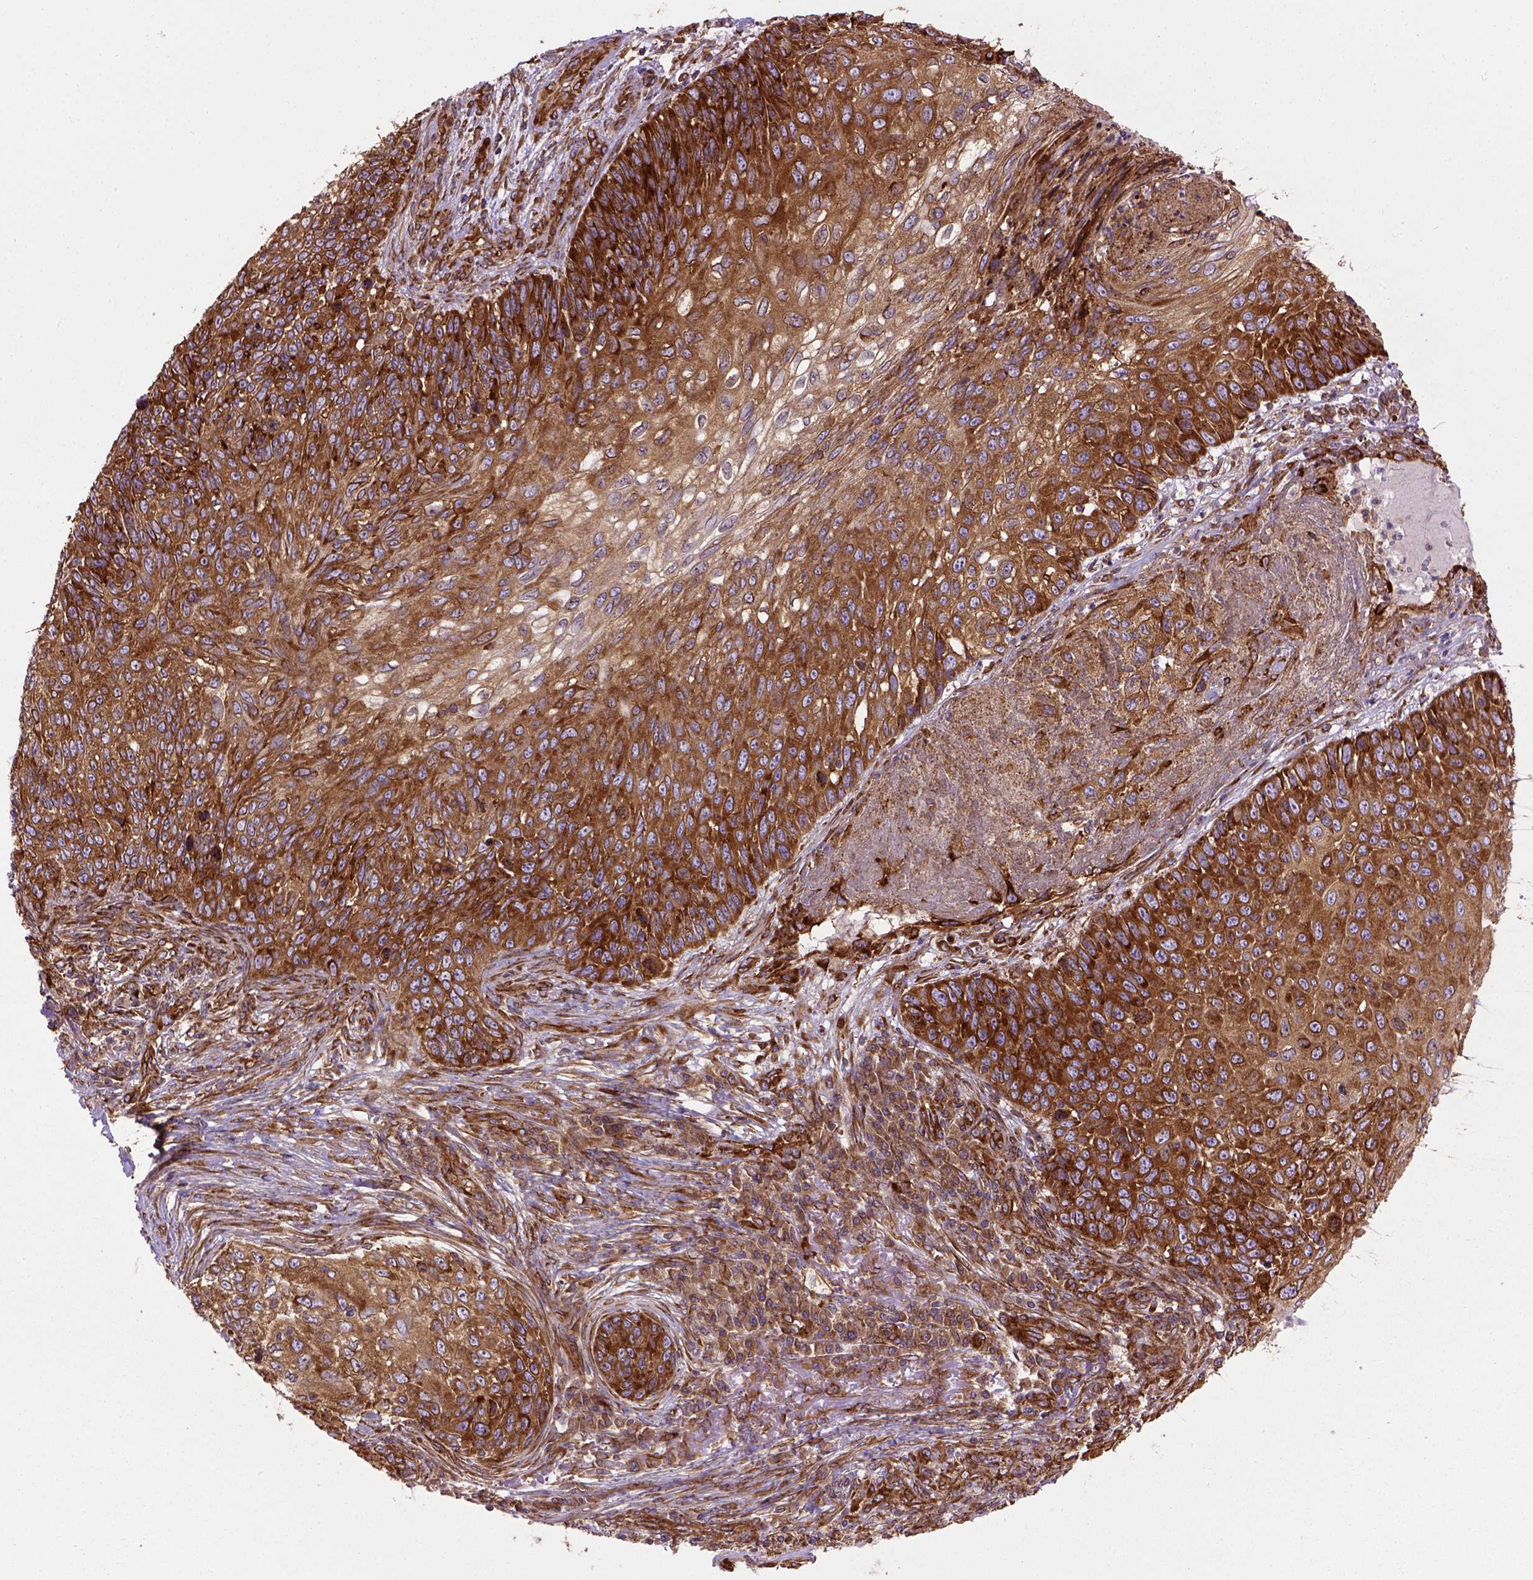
{"staining": {"intensity": "strong", "quantity": ">75%", "location": "cytoplasmic/membranous"}, "tissue": "skin cancer", "cell_type": "Tumor cells", "image_type": "cancer", "snomed": [{"axis": "morphology", "description": "Squamous cell carcinoma, NOS"}, {"axis": "topography", "description": "Skin"}], "caption": "Skin cancer stained with a protein marker demonstrates strong staining in tumor cells.", "gene": "CAPRIN1", "patient": {"sex": "male", "age": 92}}